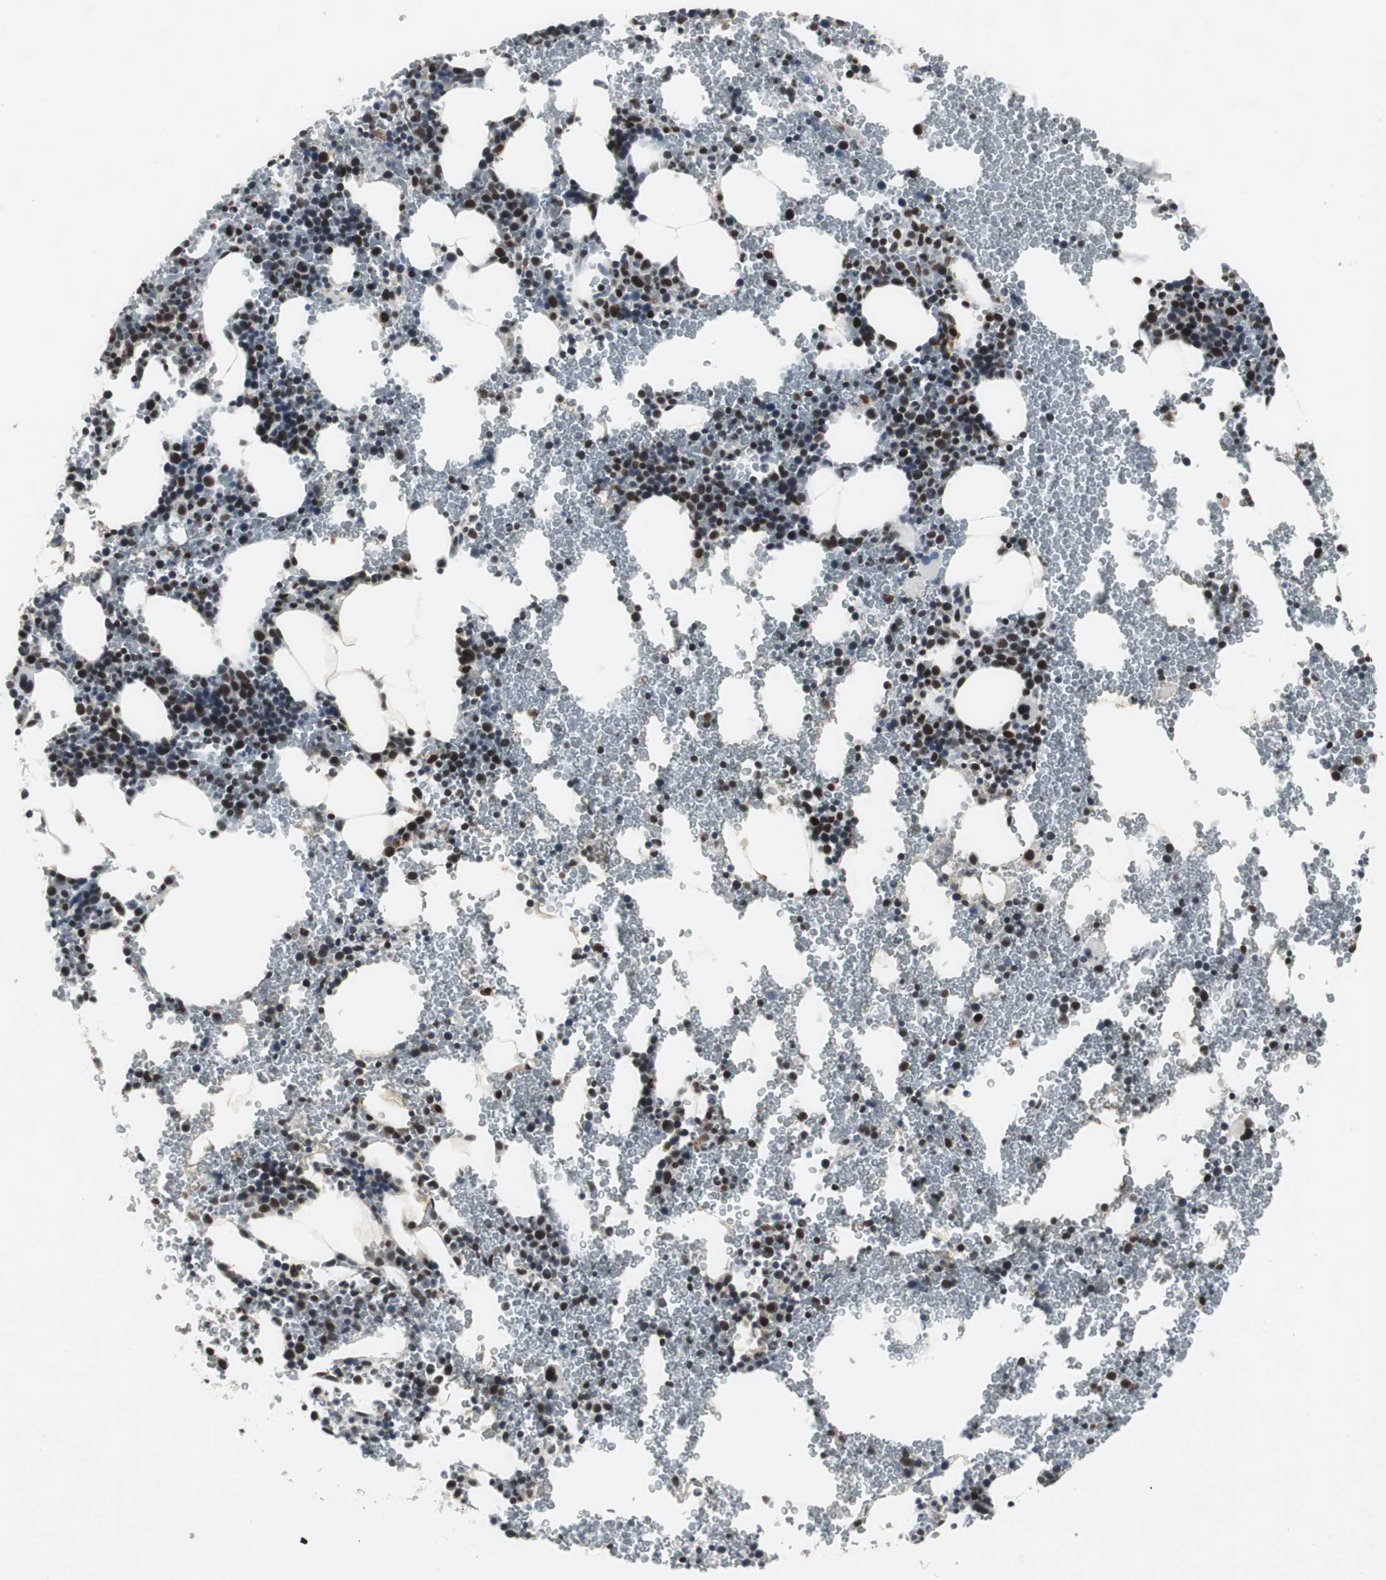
{"staining": {"intensity": "strong", "quantity": "25%-75%", "location": "nuclear"}, "tissue": "bone marrow", "cell_type": "Hematopoietic cells", "image_type": "normal", "snomed": [{"axis": "morphology", "description": "Normal tissue, NOS"}, {"axis": "morphology", "description": "Inflammation, NOS"}, {"axis": "topography", "description": "Bone marrow"}], "caption": "Immunohistochemistry (IHC) staining of normal bone marrow, which shows high levels of strong nuclear staining in approximately 25%-75% of hematopoietic cells indicating strong nuclear protein expression. The staining was performed using DAB (3,3'-diaminobenzidine) (brown) for protein detection and nuclei were counterstained in hematoxylin (blue).", "gene": "RAD9A", "patient": {"sex": "male", "age": 22}}